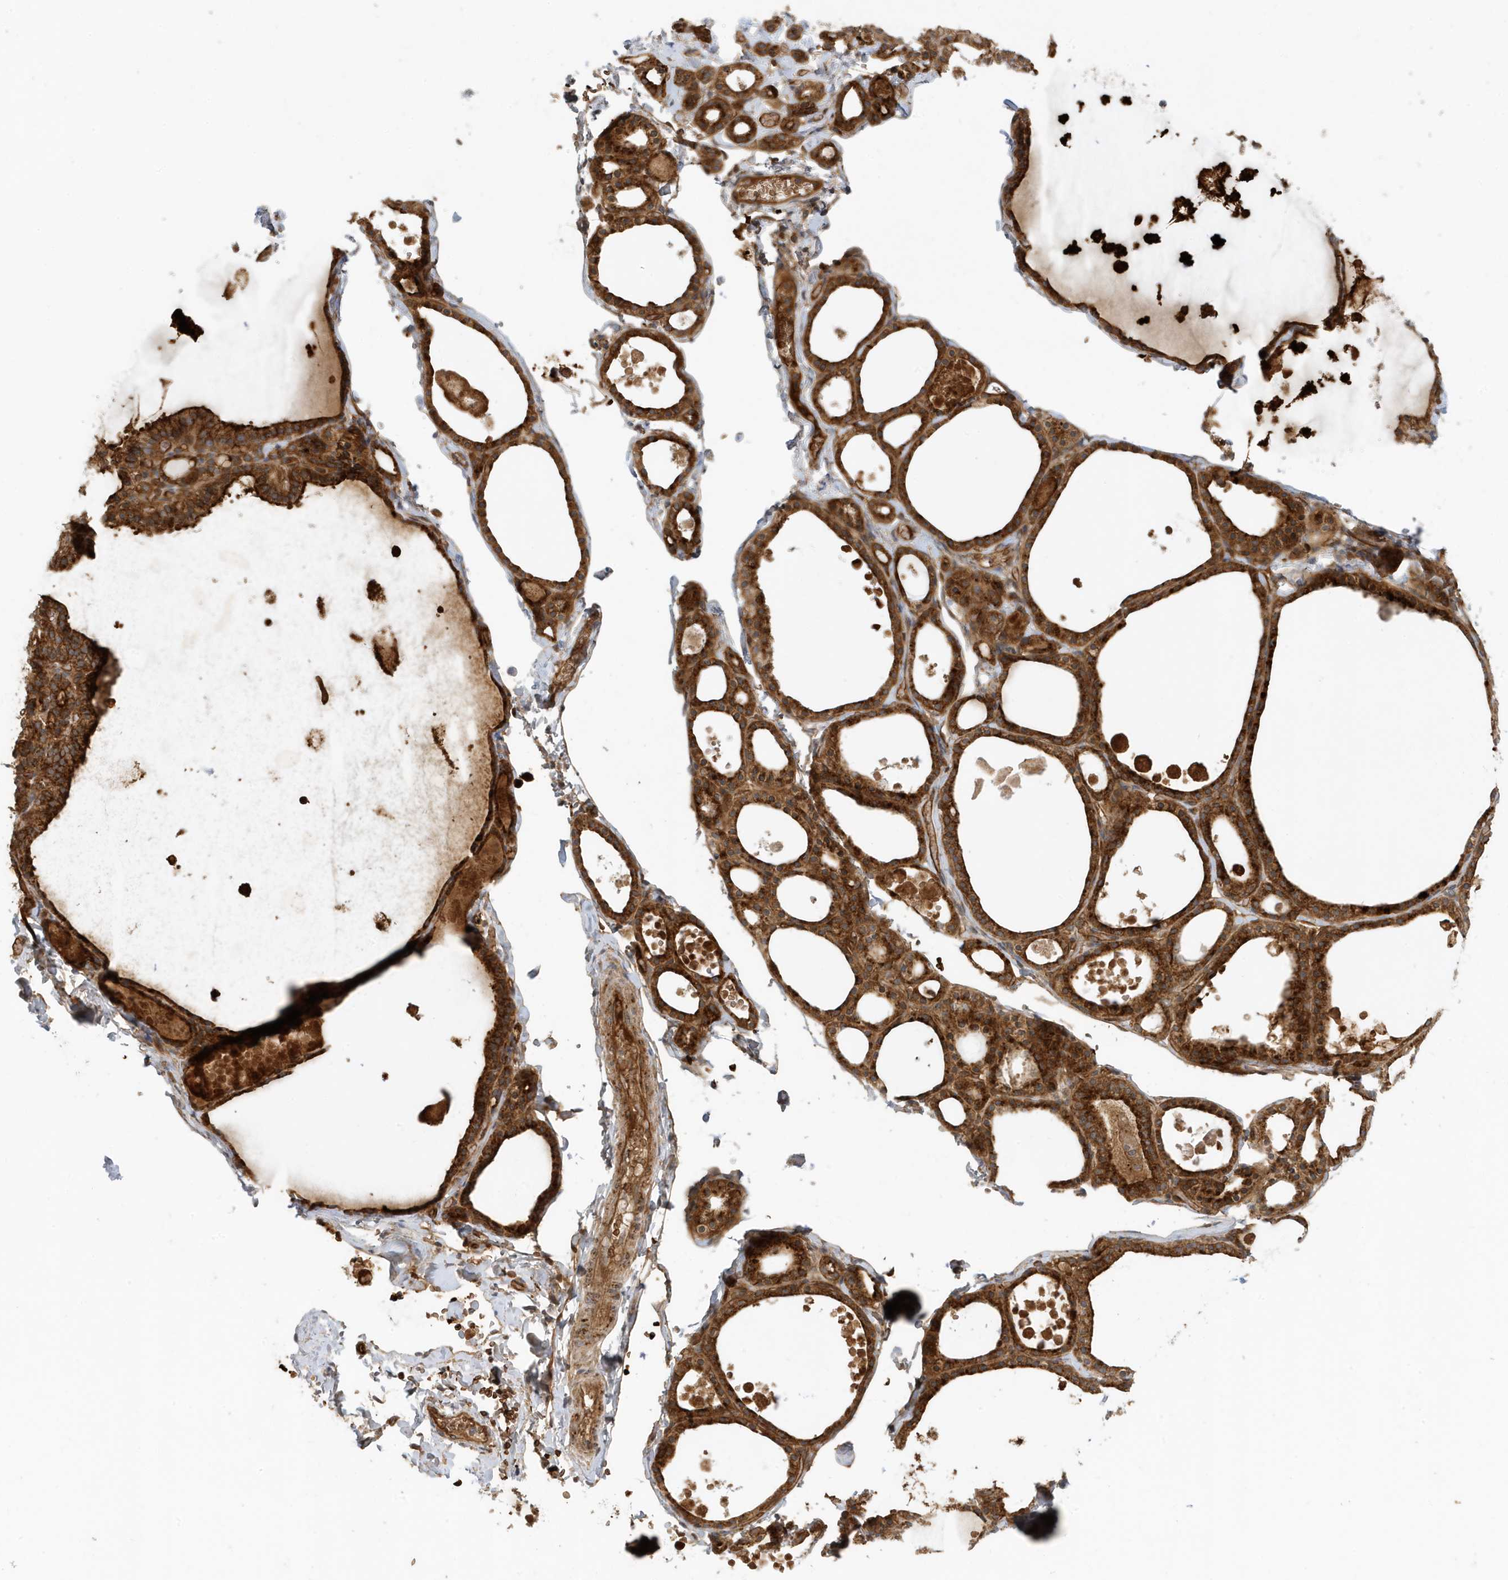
{"staining": {"intensity": "strong", "quantity": ">75%", "location": "cytoplasmic/membranous"}, "tissue": "thyroid gland", "cell_type": "Glandular cells", "image_type": "normal", "snomed": [{"axis": "morphology", "description": "Normal tissue, NOS"}, {"axis": "topography", "description": "Thyroid gland"}], "caption": "IHC micrograph of normal thyroid gland stained for a protein (brown), which exhibits high levels of strong cytoplasmic/membranous staining in approximately >75% of glandular cells.", "gene": "FYCO1", "patient": {"sex": "male", "age": 56}}